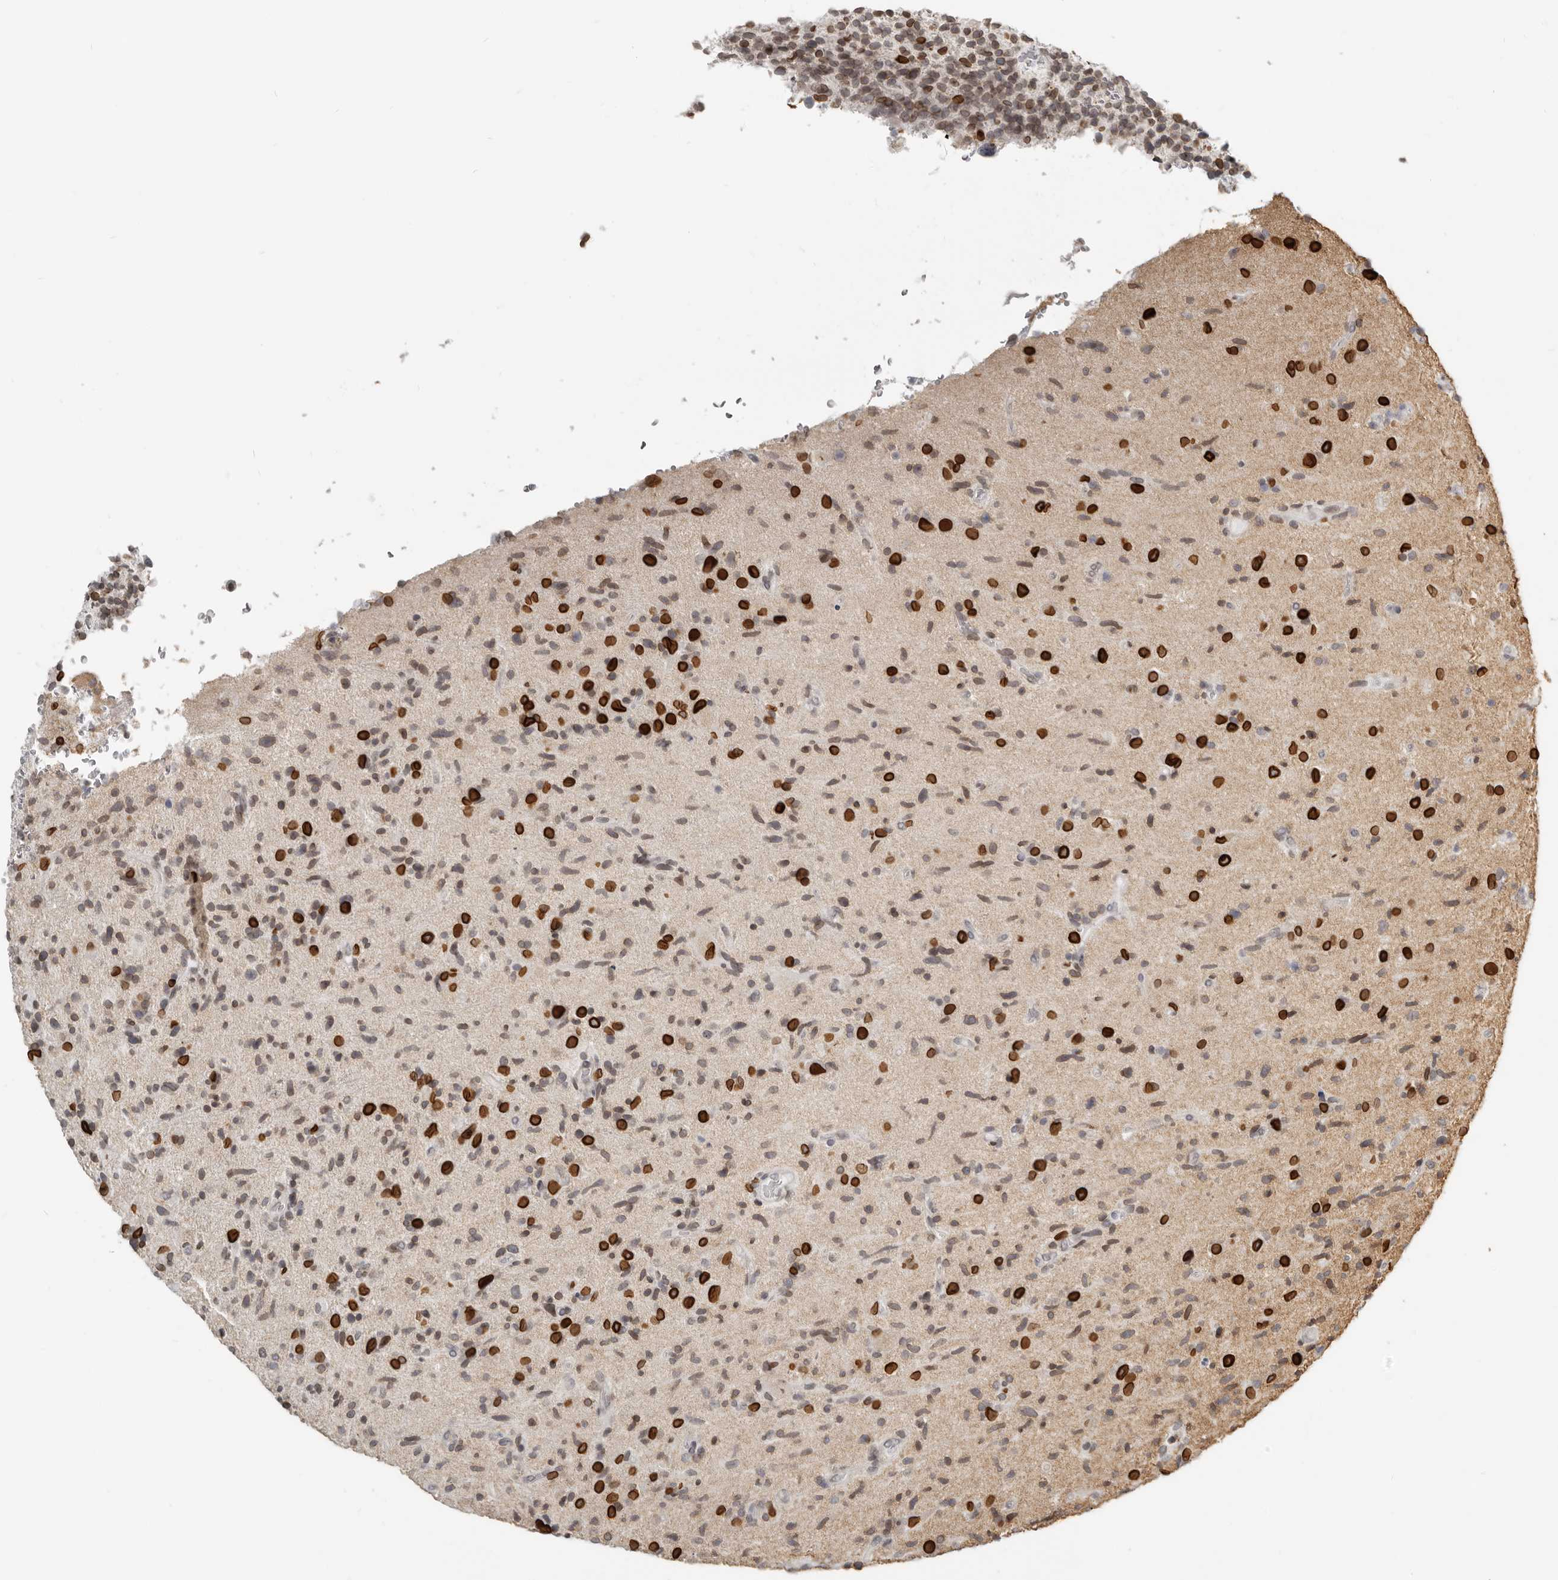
{"staining": {"intensity": "strong", "quantity": ">75%", "location": "cytoplasmic/membranous,nuclear"}, "tissue": "glioma", "cell_type": "Tumor cells", "image_type": "cancer", "snomed": [{"axis": "morphology", "description": "Glioma, malignant, High grade"}, {"axis": "topography", "description": "Brain"}], "caption": "Immunohistochemical staining of human glioma exhibits high levels of strong cytoplasmic/membranous and nuclear protein positivity in about >75% of tumor cells.", "gene": "NUP153", "patient": {"sex": "male", "age": 72}}